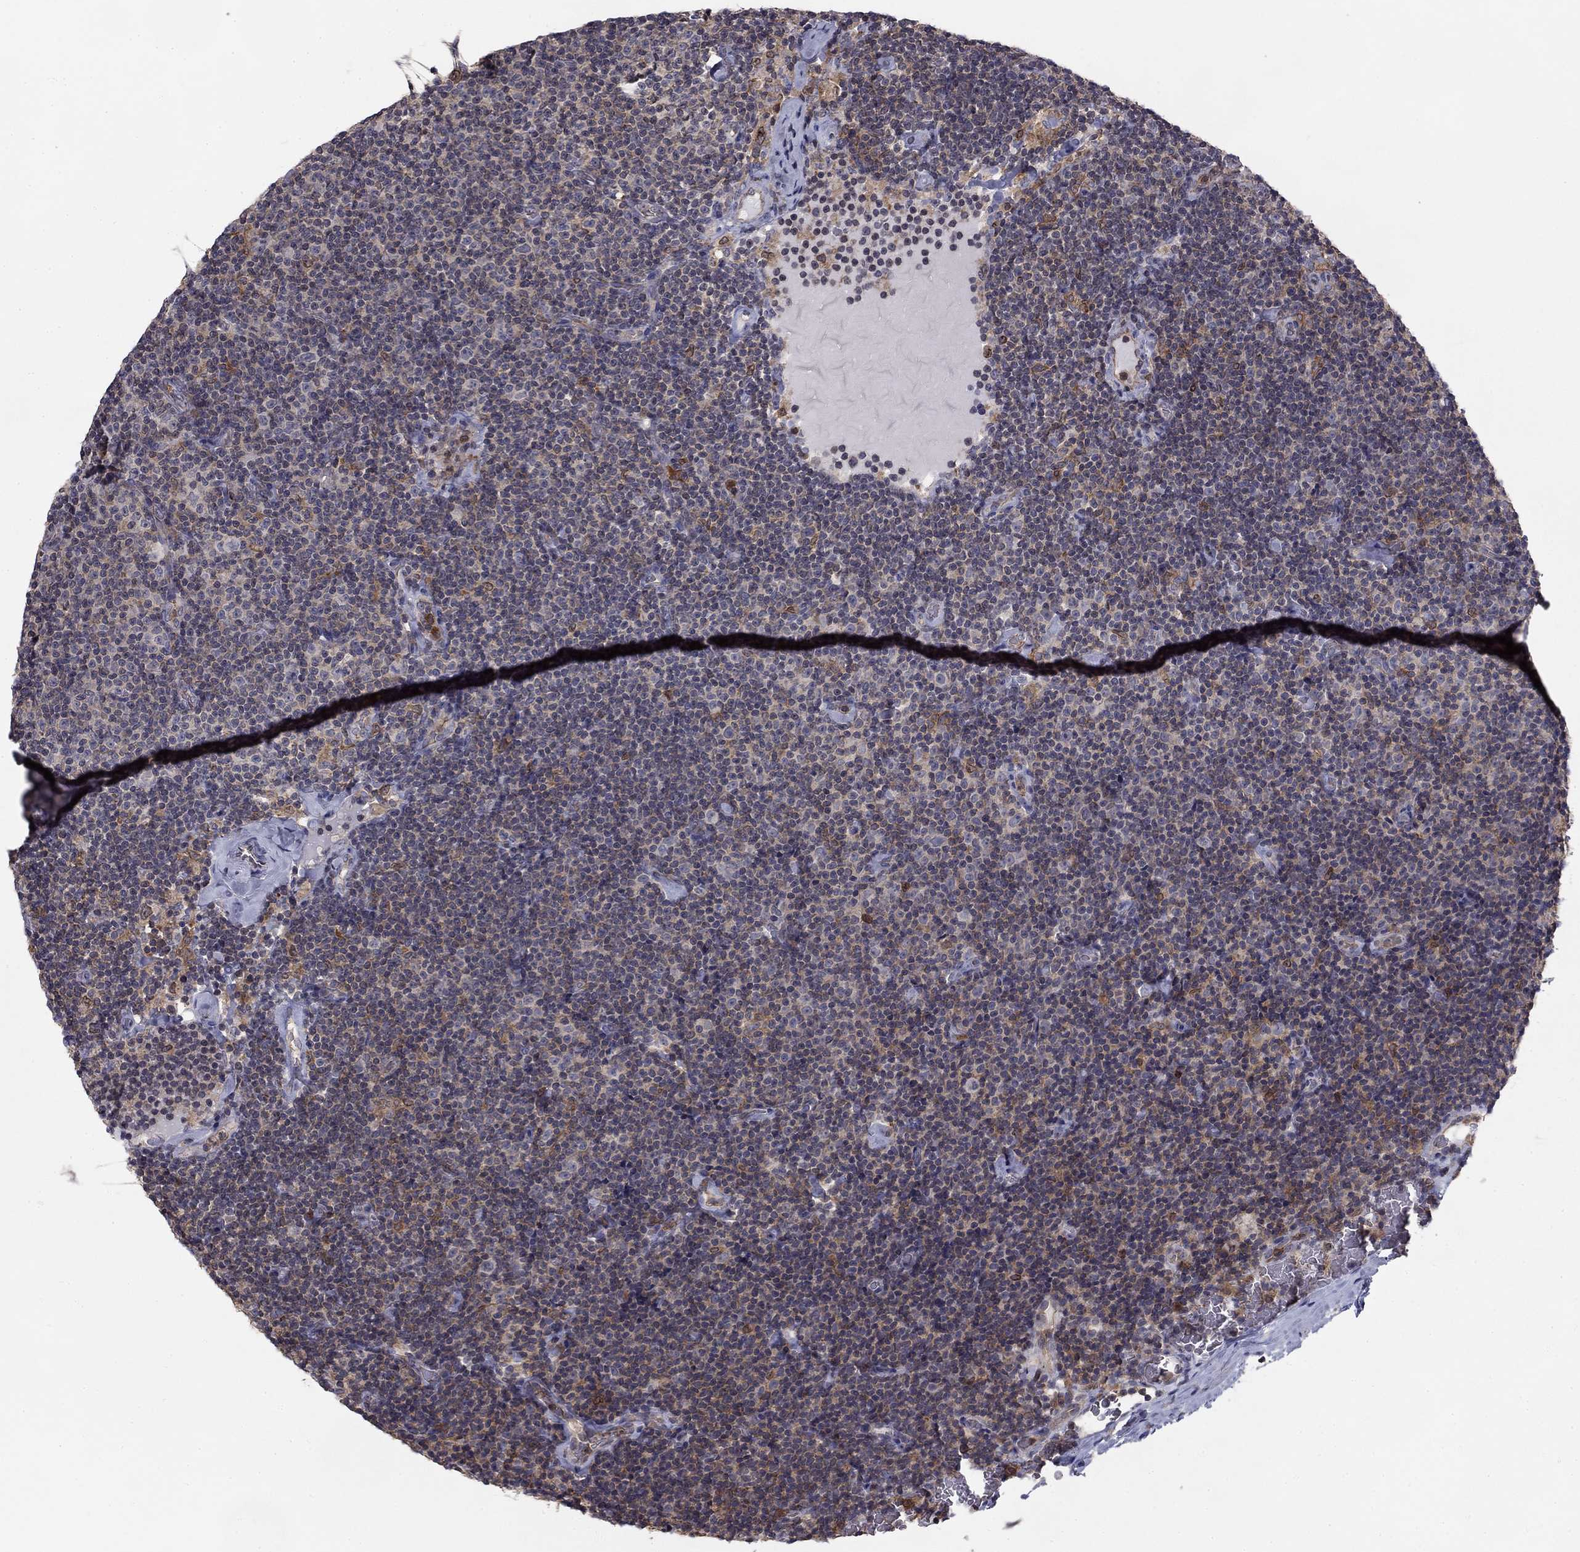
{"staining": {"intensity": "negative", "quantity": "none", "location": "none"}, "tissue": "lymphoma", "cell_type": "Tumor cells", "image_type": "cancer", "snomed": [{"axis": "morphology", "description": "Malignant lymphoma, non-Hodgkin's type, Low grade"}, {"axis": "topography", "description": "Lymph node"}], "caption": "Tumor cells are negative for brown protein staining in lymphoma.", "gene": "PLCB2", "patient": {"sex": "male", "age": 81}}